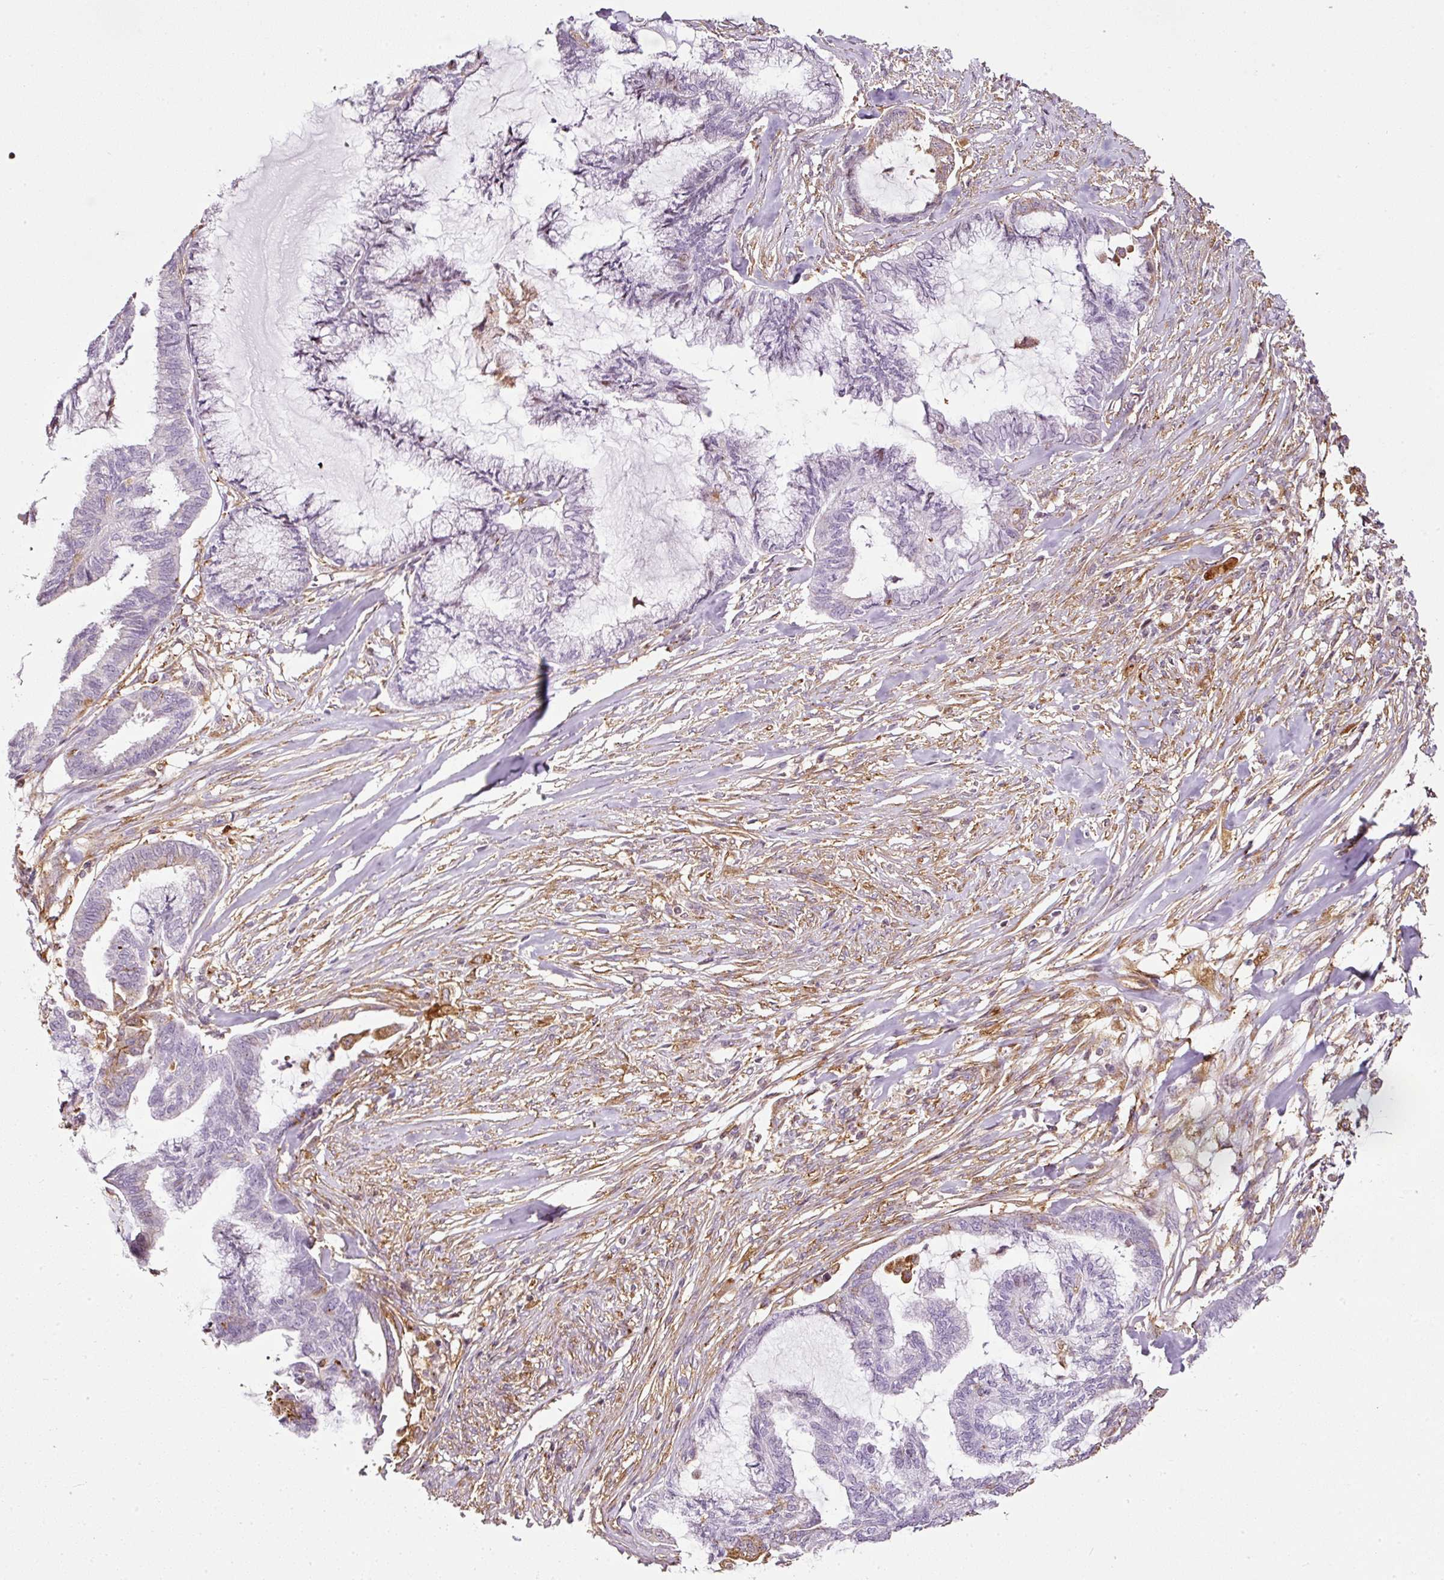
{"staining": {"intensity": "negative", "quantity": "none", "location": "none"}, "tissue": "endometrial cancer", "cell_type": "Tumor cells", "image_type": "cancer", "snomed": [{"axis": "morphology", "description": "Adenocarcinoma, NOS"}, {"axis": "topography", "description": "Endometrium"}], "caption": "Tumor cells show no significant positivity in endometrial adenocarcinoma.", "gene": "SCNM1", "patient": {"sex": "female", "age": 86}}